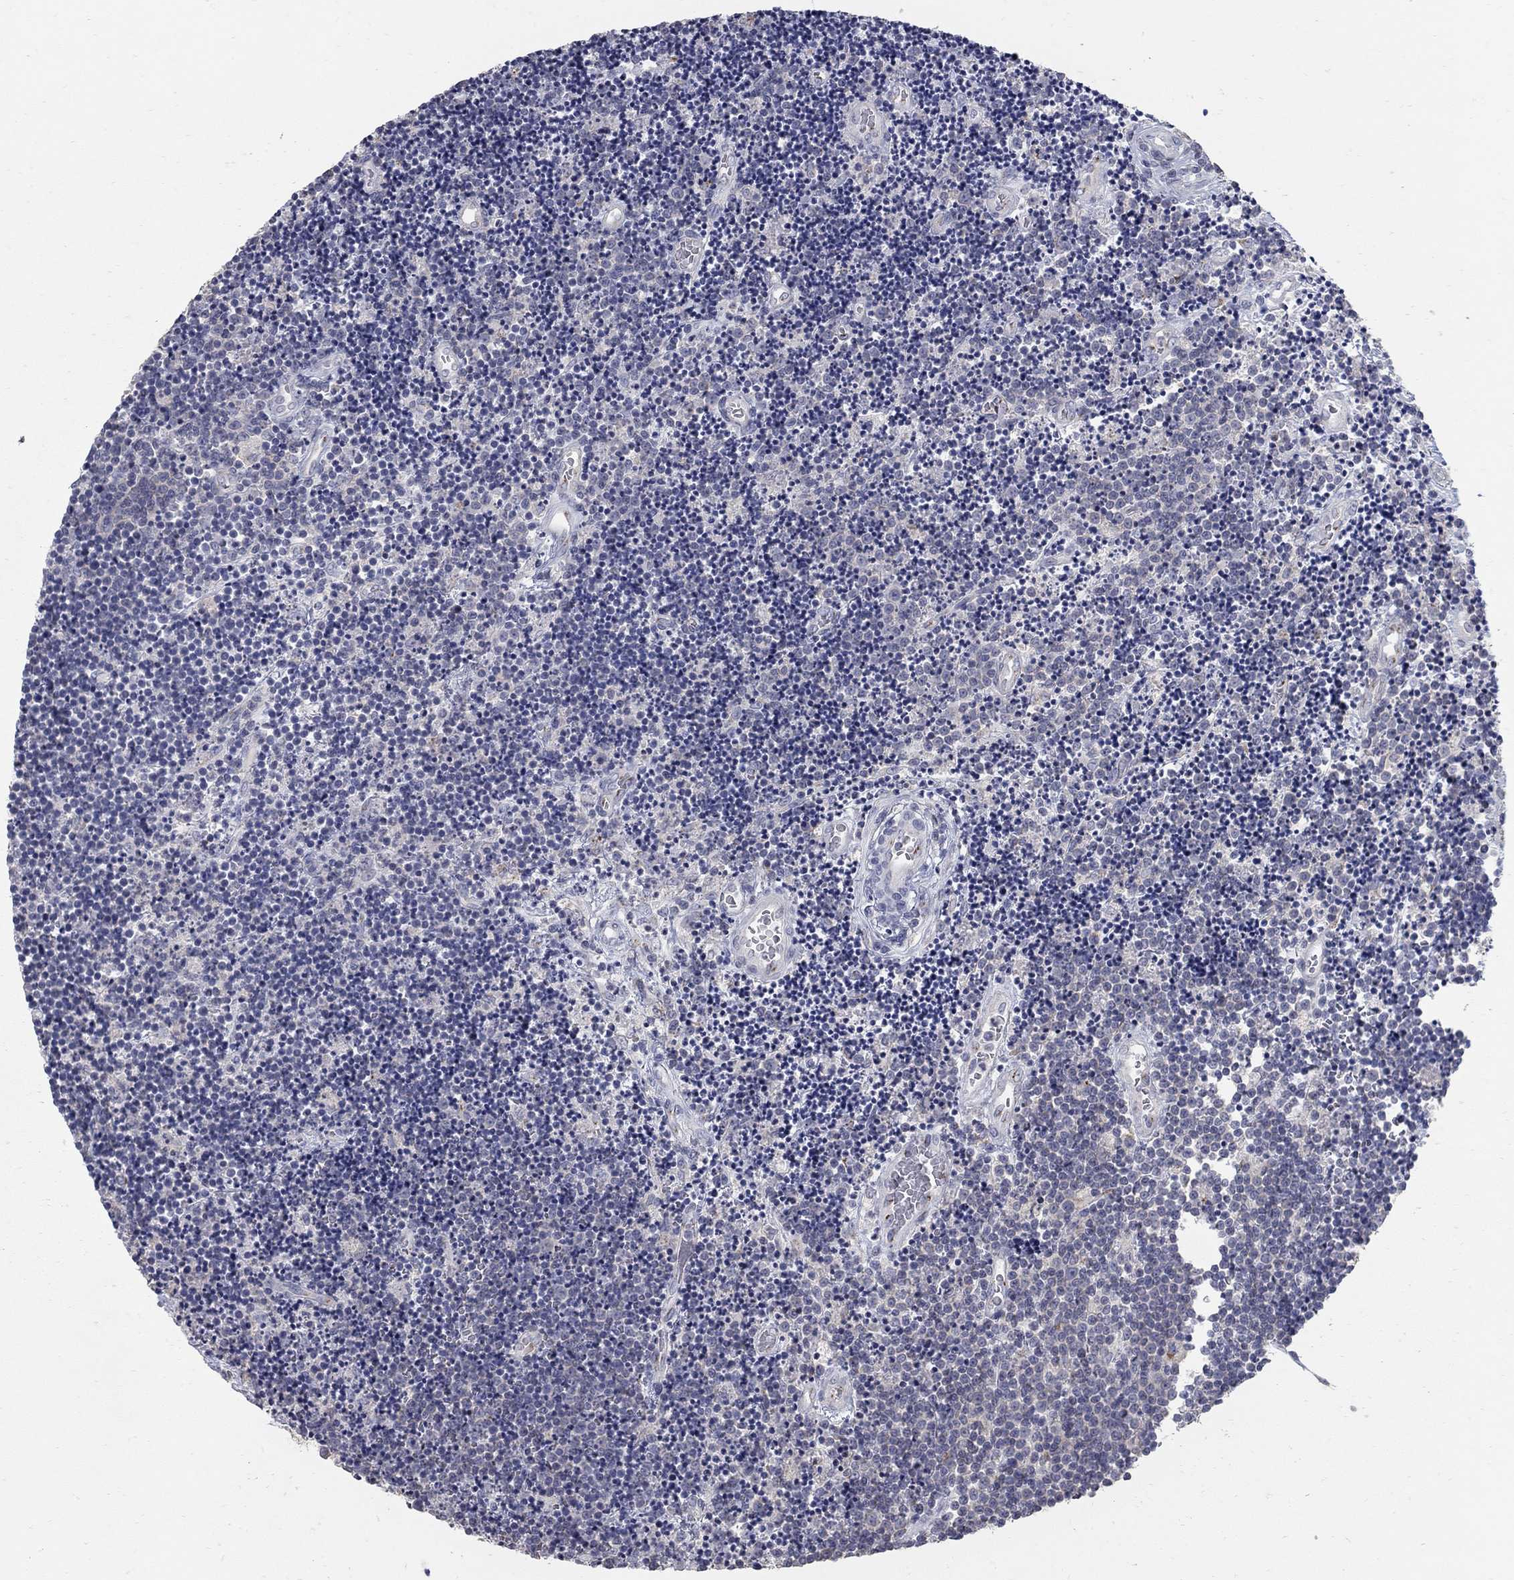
{"staining": {"intensity": "negative", "quantity": "none", "location": "none"}, "tissue": "lymphoma", "cell_type": "Tumor cells", "image_type": "cancer", "snomed": [{"axis": "morphology", "description": "Malignant lymphoma, non-Hodgkin's type, Low grade"}, {"axis": "topography", "description": "Brain"}], "caption": "Tumor cells are negative for brown protein staining in low-grade malignant lymphoma, non-Hodgkin's type.", "gene": "KIAA0319L", "patient": {"sex": "female", "age": 66}}